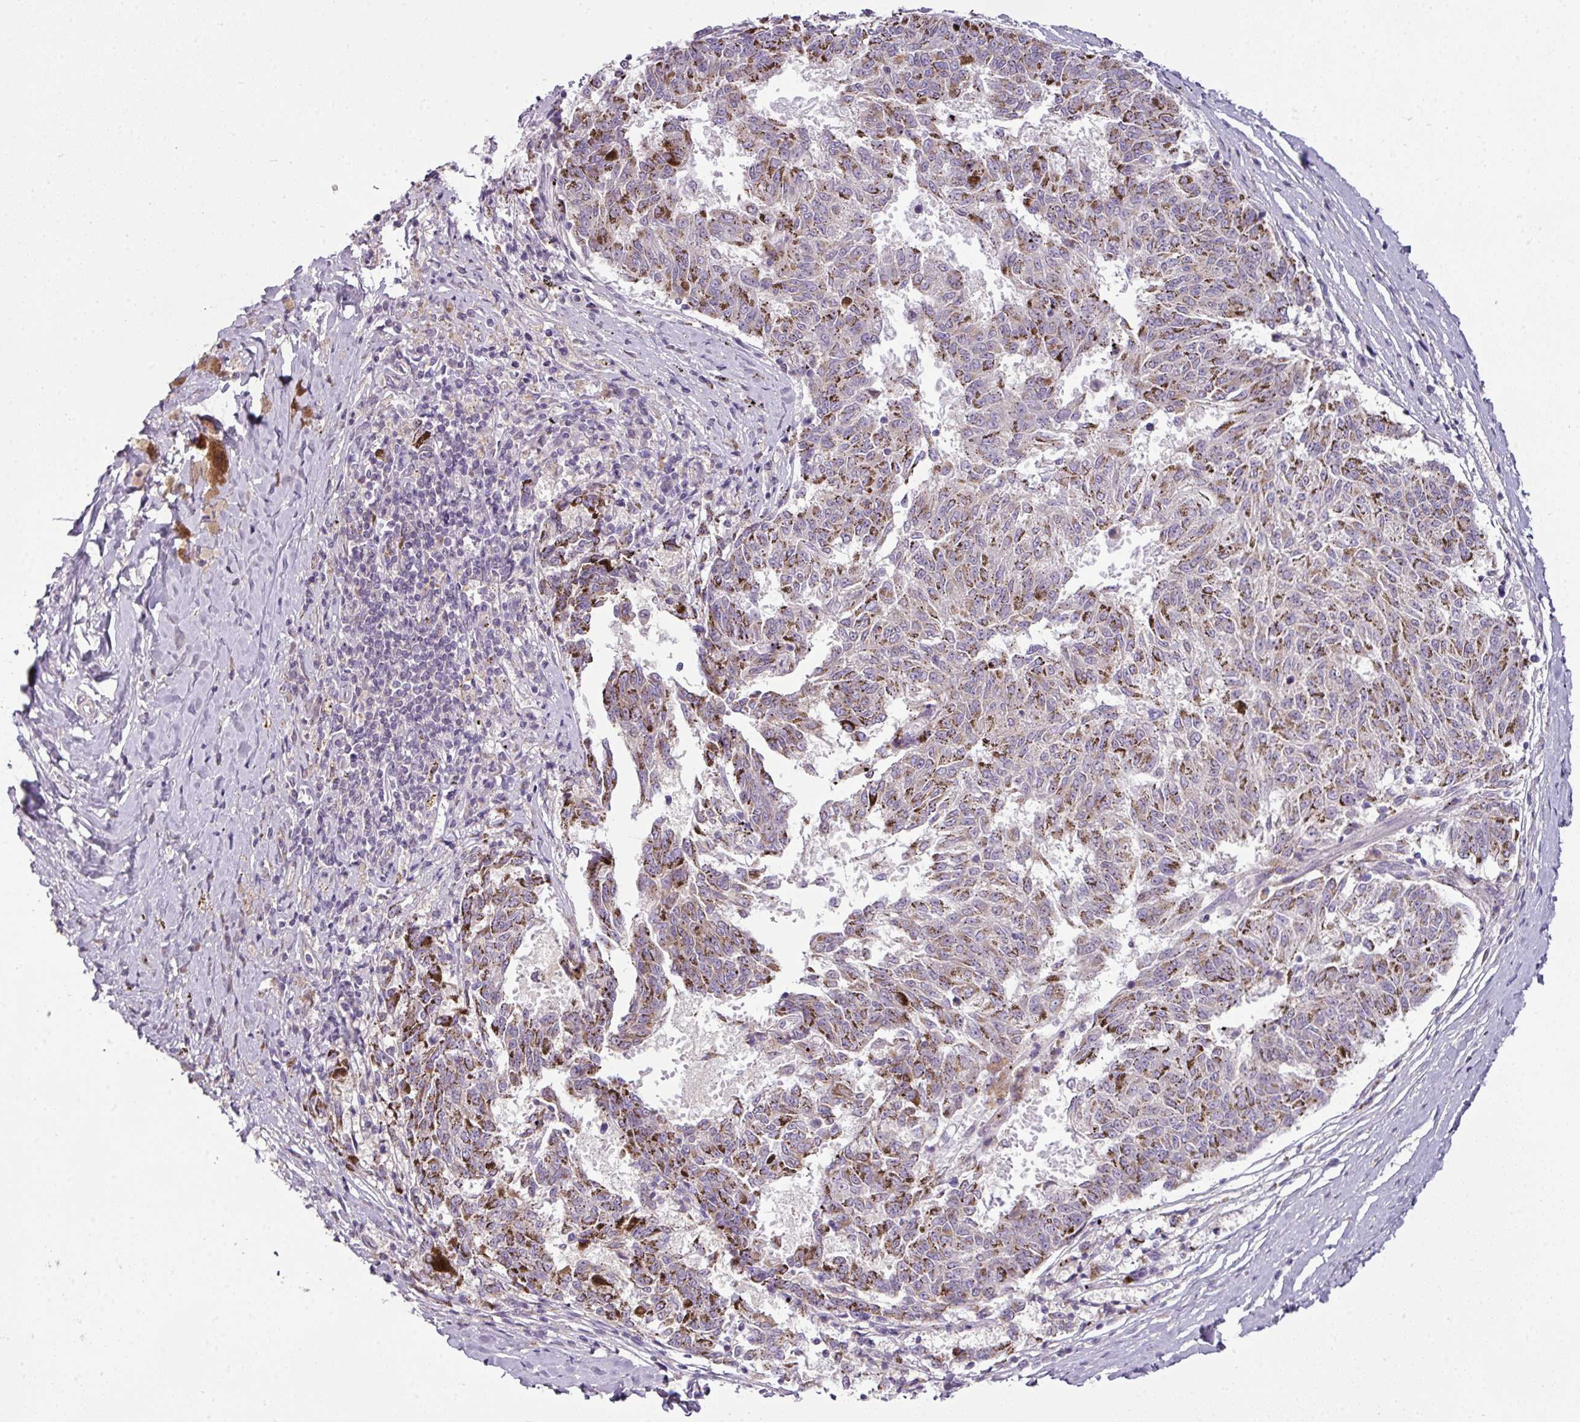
{"staining": {"intensity": "weak", "quantity": "<25%", "location": "cytoplasmic/membranous"}, "tissue": "melanoma", "cell_type": "Tumor cells", "image_type": "cancer", "snomed": [{"axis": "morphology", "description": "Malignant melanoma, NOS"}, {"axis": "topography", "description": "Skin"}], "caption": "Tumor cells show no significant protein staining in malignant melanoma.", "gene": "DERPC", "patient": {"sex": "female", "age": 72}}